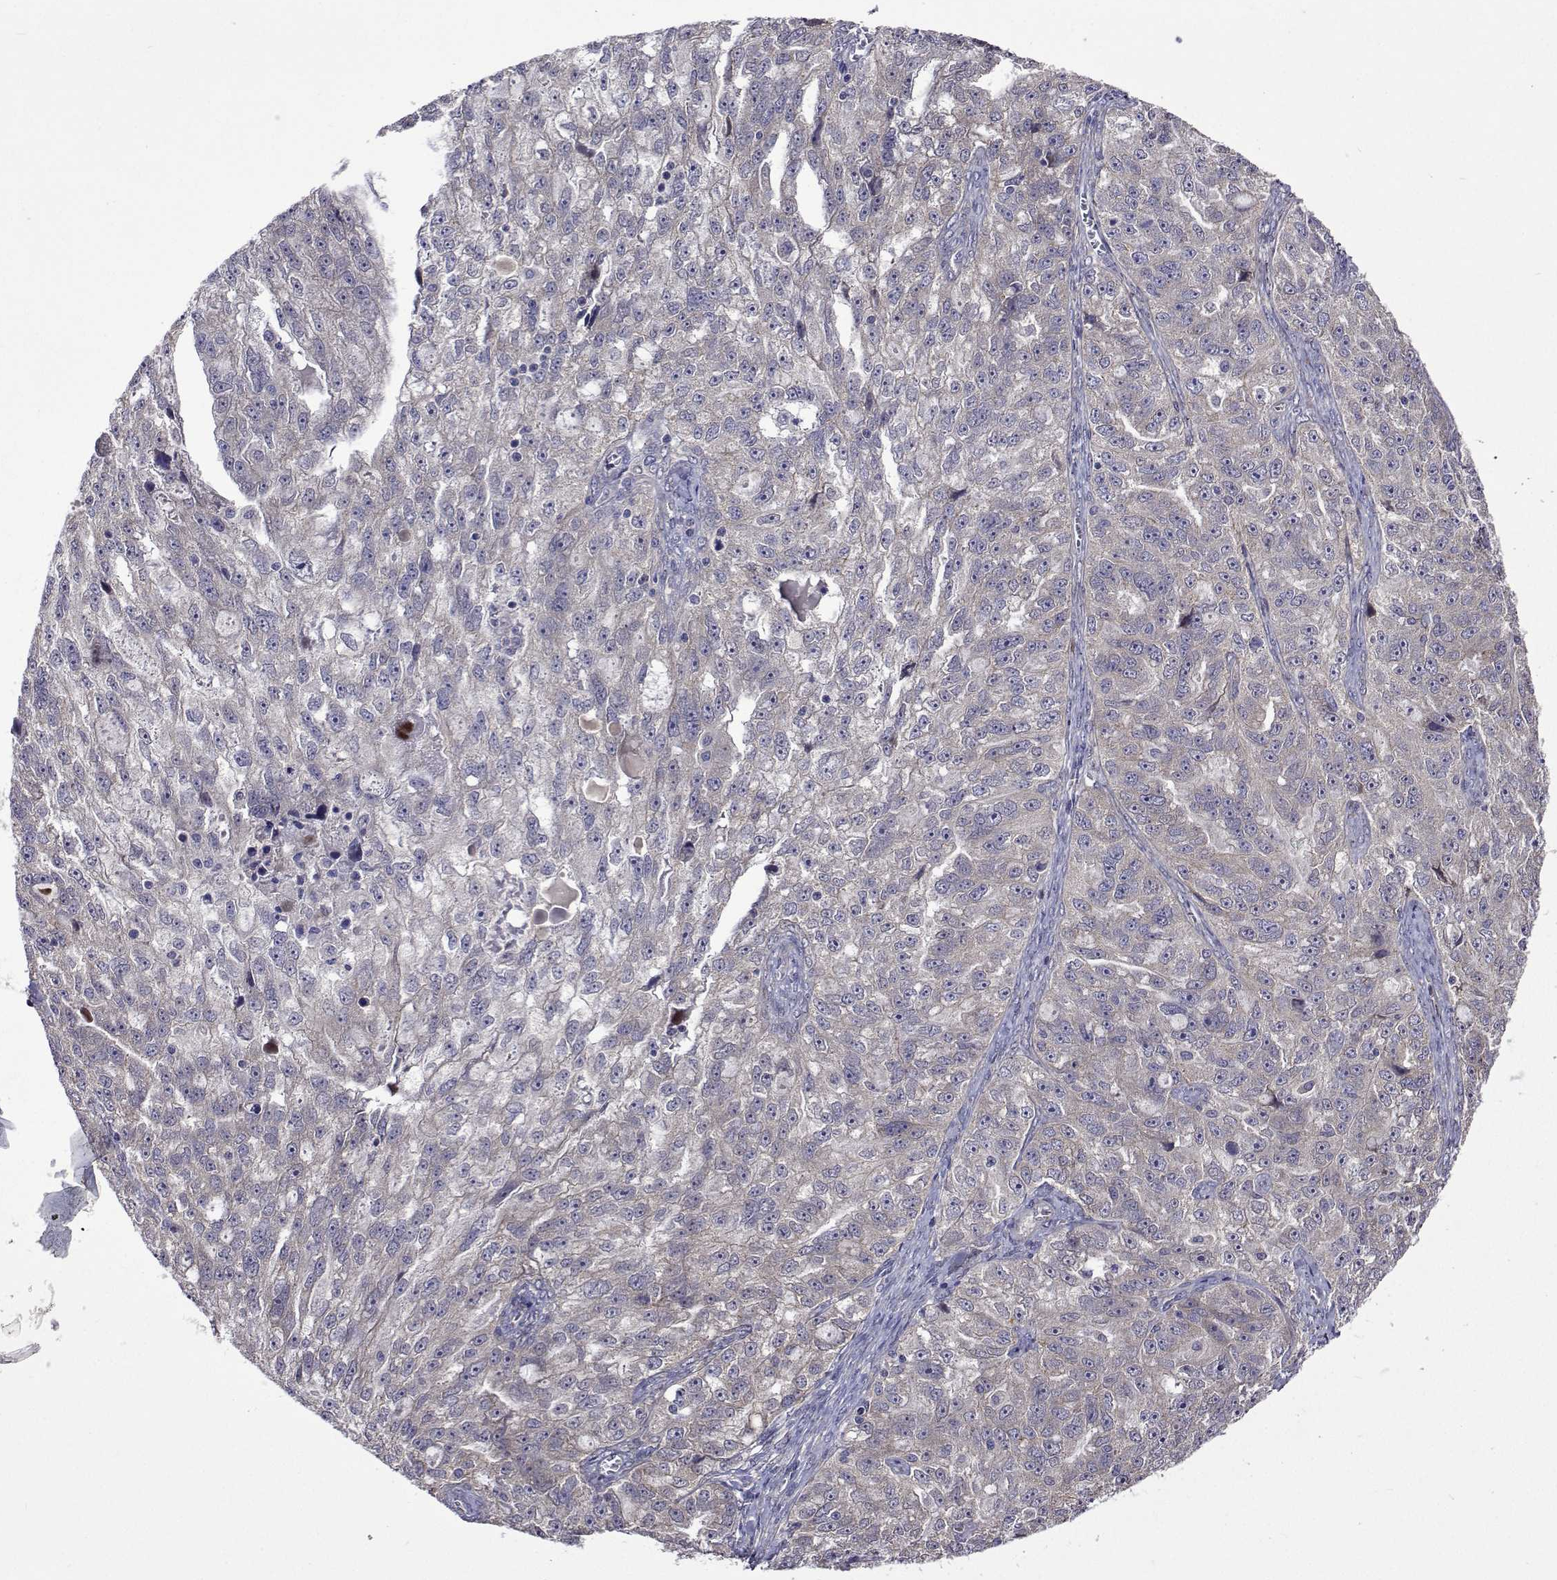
{"staining": {"intensity": "negative", "quantity": "none", "location": "none"}, "tissue": "ovarian cancer", "cell_type": "Tumor cells", "image_type": "cancer", "snomed": [{"axis": "morphology", "description": "Cystadenocarcinoma, serous, NOS"}, {"axis": "topography", "description": "Ovary"}], "caption": "Immunohistochemistry (IHC) micrograph of neoplastic tissue: human ovarian serous cystadenocarcinoma stained with DAB (3,3'-diaminobenzidine) demonstrates no significant protein expression in tumor cells.", "gene": "TARBP2", "patient": {"sex": "female", "age": 51}}